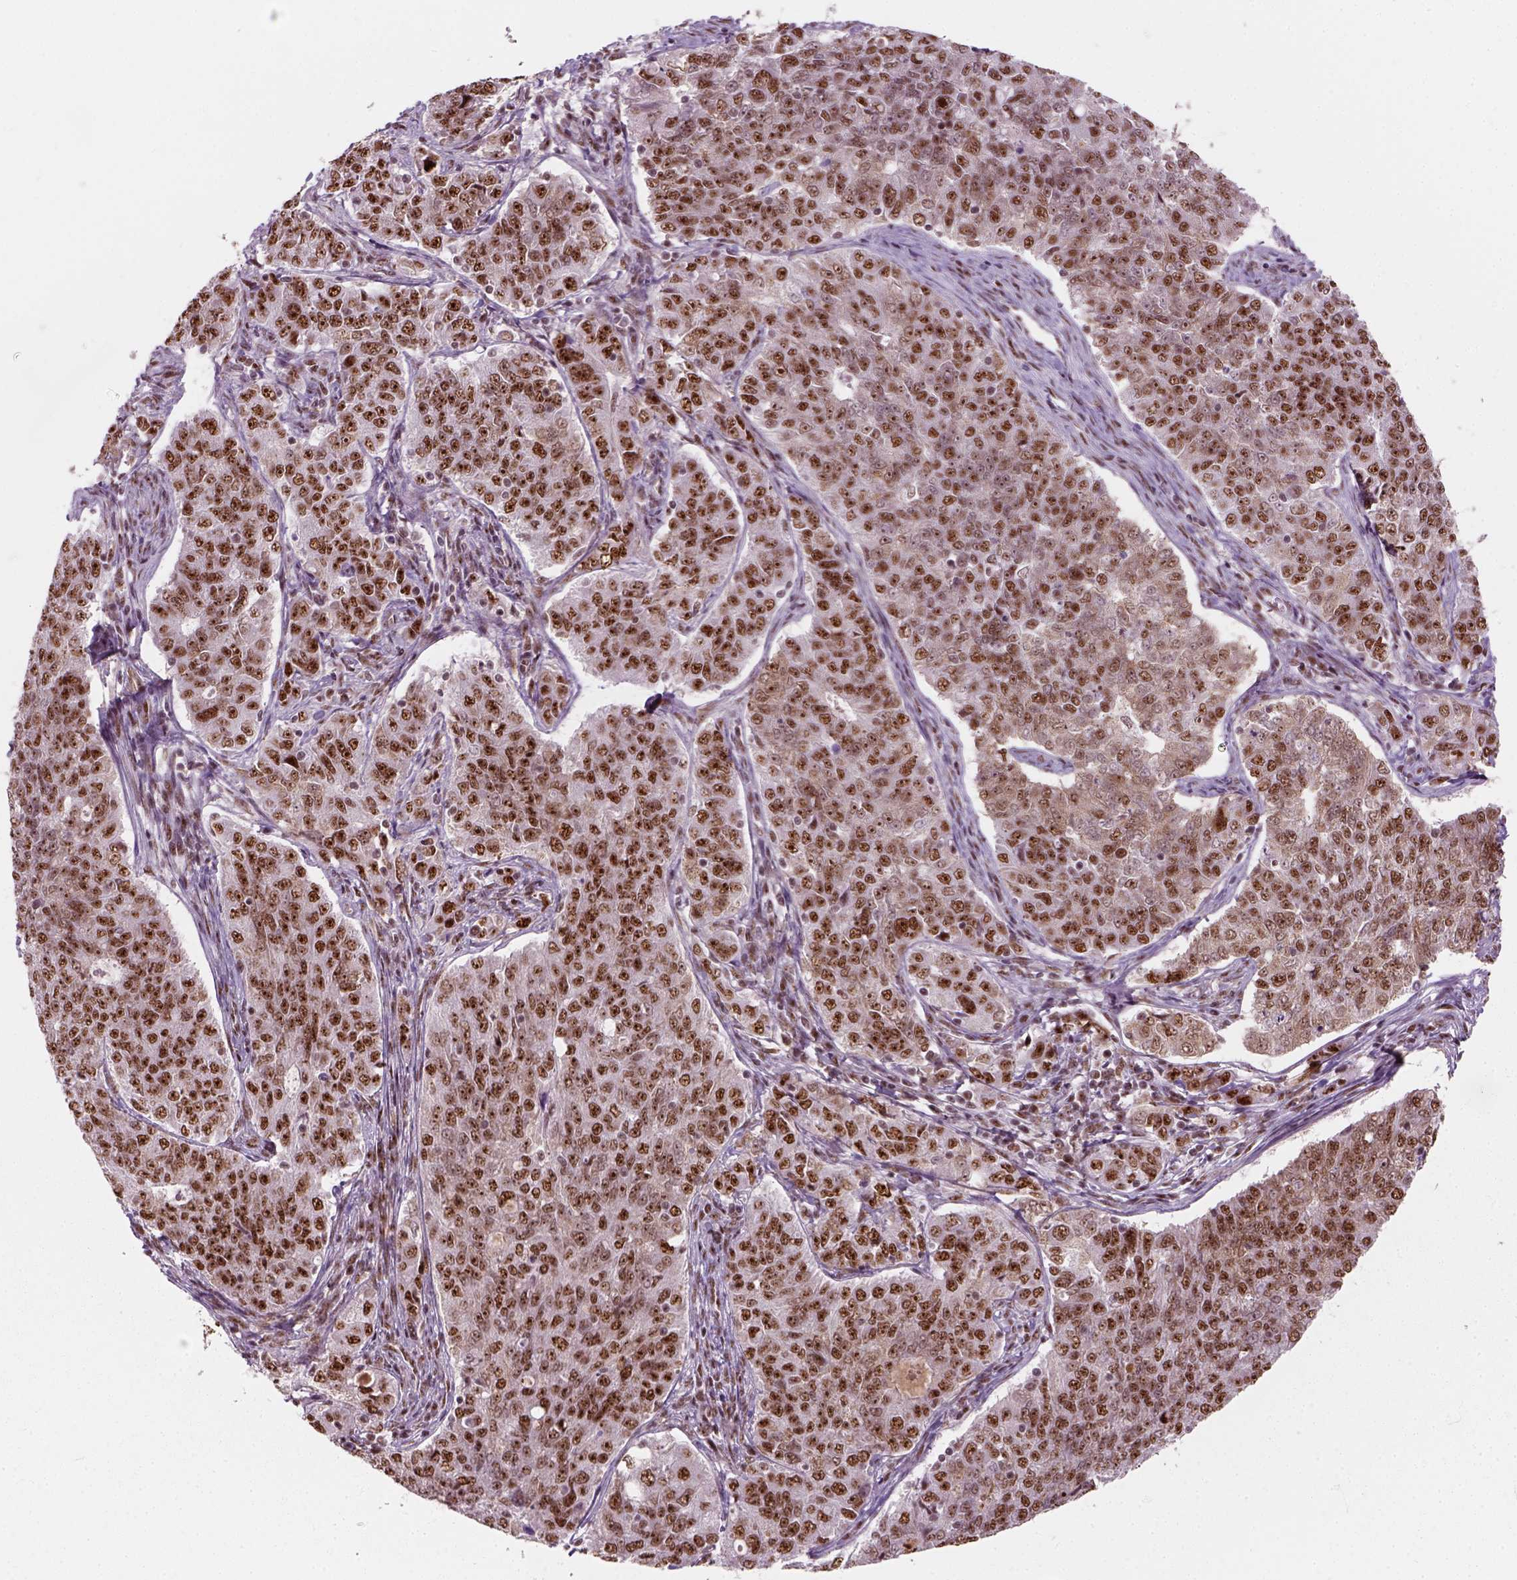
{"staining": {"intensity": "strong", "quantity": ">75%", "location": "nuclear"}, "tissue": "endometrial cancer", "cell_type": "Tumor cells", "image_type": "cancer", "snomed": [{"axis": "morphology", "description": "Adenocarcinoma, NOS"}, {"axis": "topography", "description": "Endometrium"}], "caption": "High-power microscopy captured an IHC histopathology image of adenocarcinoma (endometrial), revealing strong nuclear staining in approximately >75% of tumor cells.", "gene": "GTF2F1", "patient": {"sex": "female", "age": 43}}